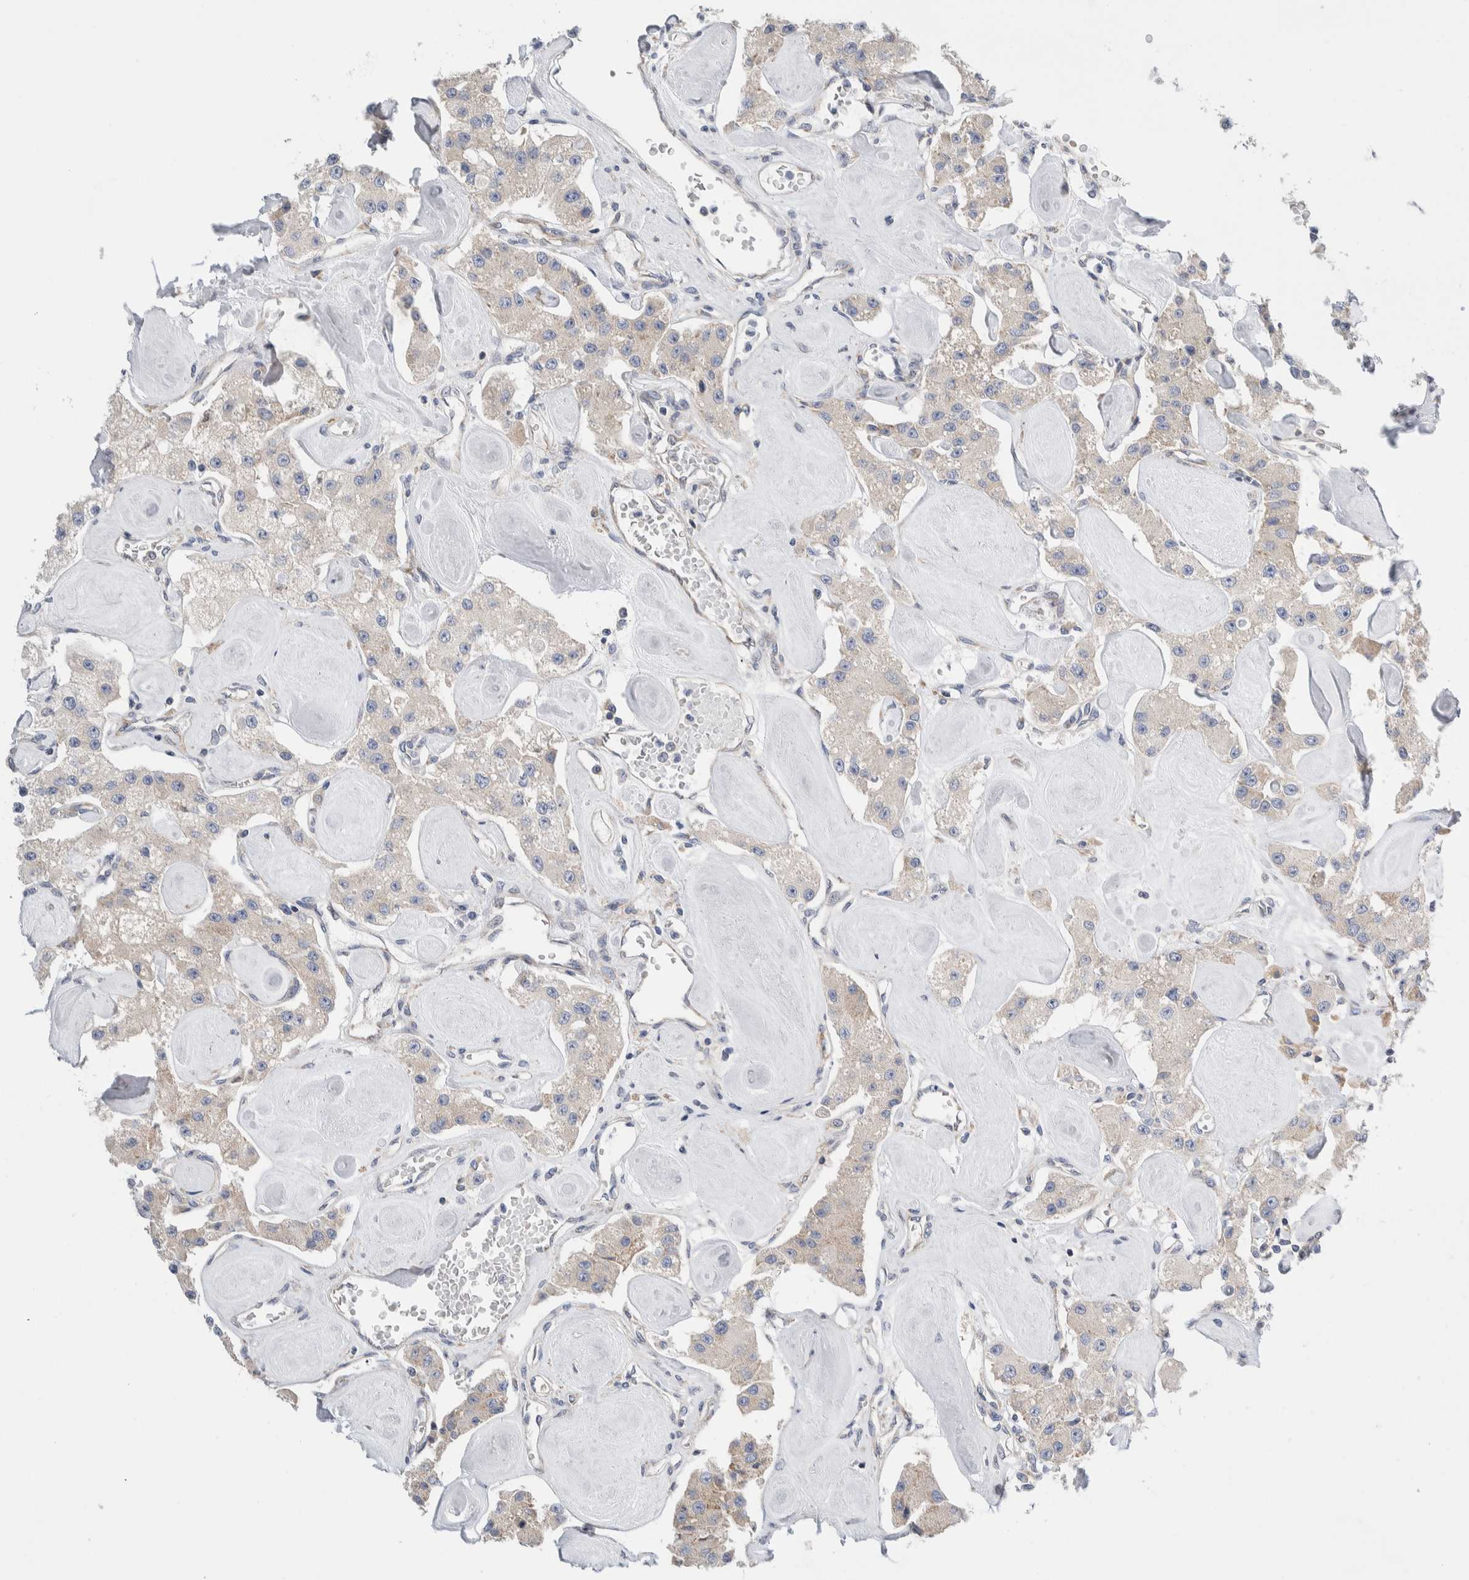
{"staining": {"intensity": "weak", "quantity": "25%-75%", "location": "cytoplasmic/membranous"}, "tissue": "carcinoid", "cell_type": "Tumor cells", "image_type": "cancer", "snomed": [{"axis": "morphology", "description": "Carcinoid, malignant, NOS"}, {"axis": "topography", "description": "Pancreas"}], "caption": "An immunohistochemistry (IHC) micrograph of tumor tissue is shown. Protein staining in brown labels weak cytoplasmic/membranous positivity in malignant carcinoid within tumor cells. (DAB (3,3'-diaminobenzidine) IHC with brightfield microscopy, high magnification).", "gene": "RACK1", "patient": {"sex": "male", "age": 41}}